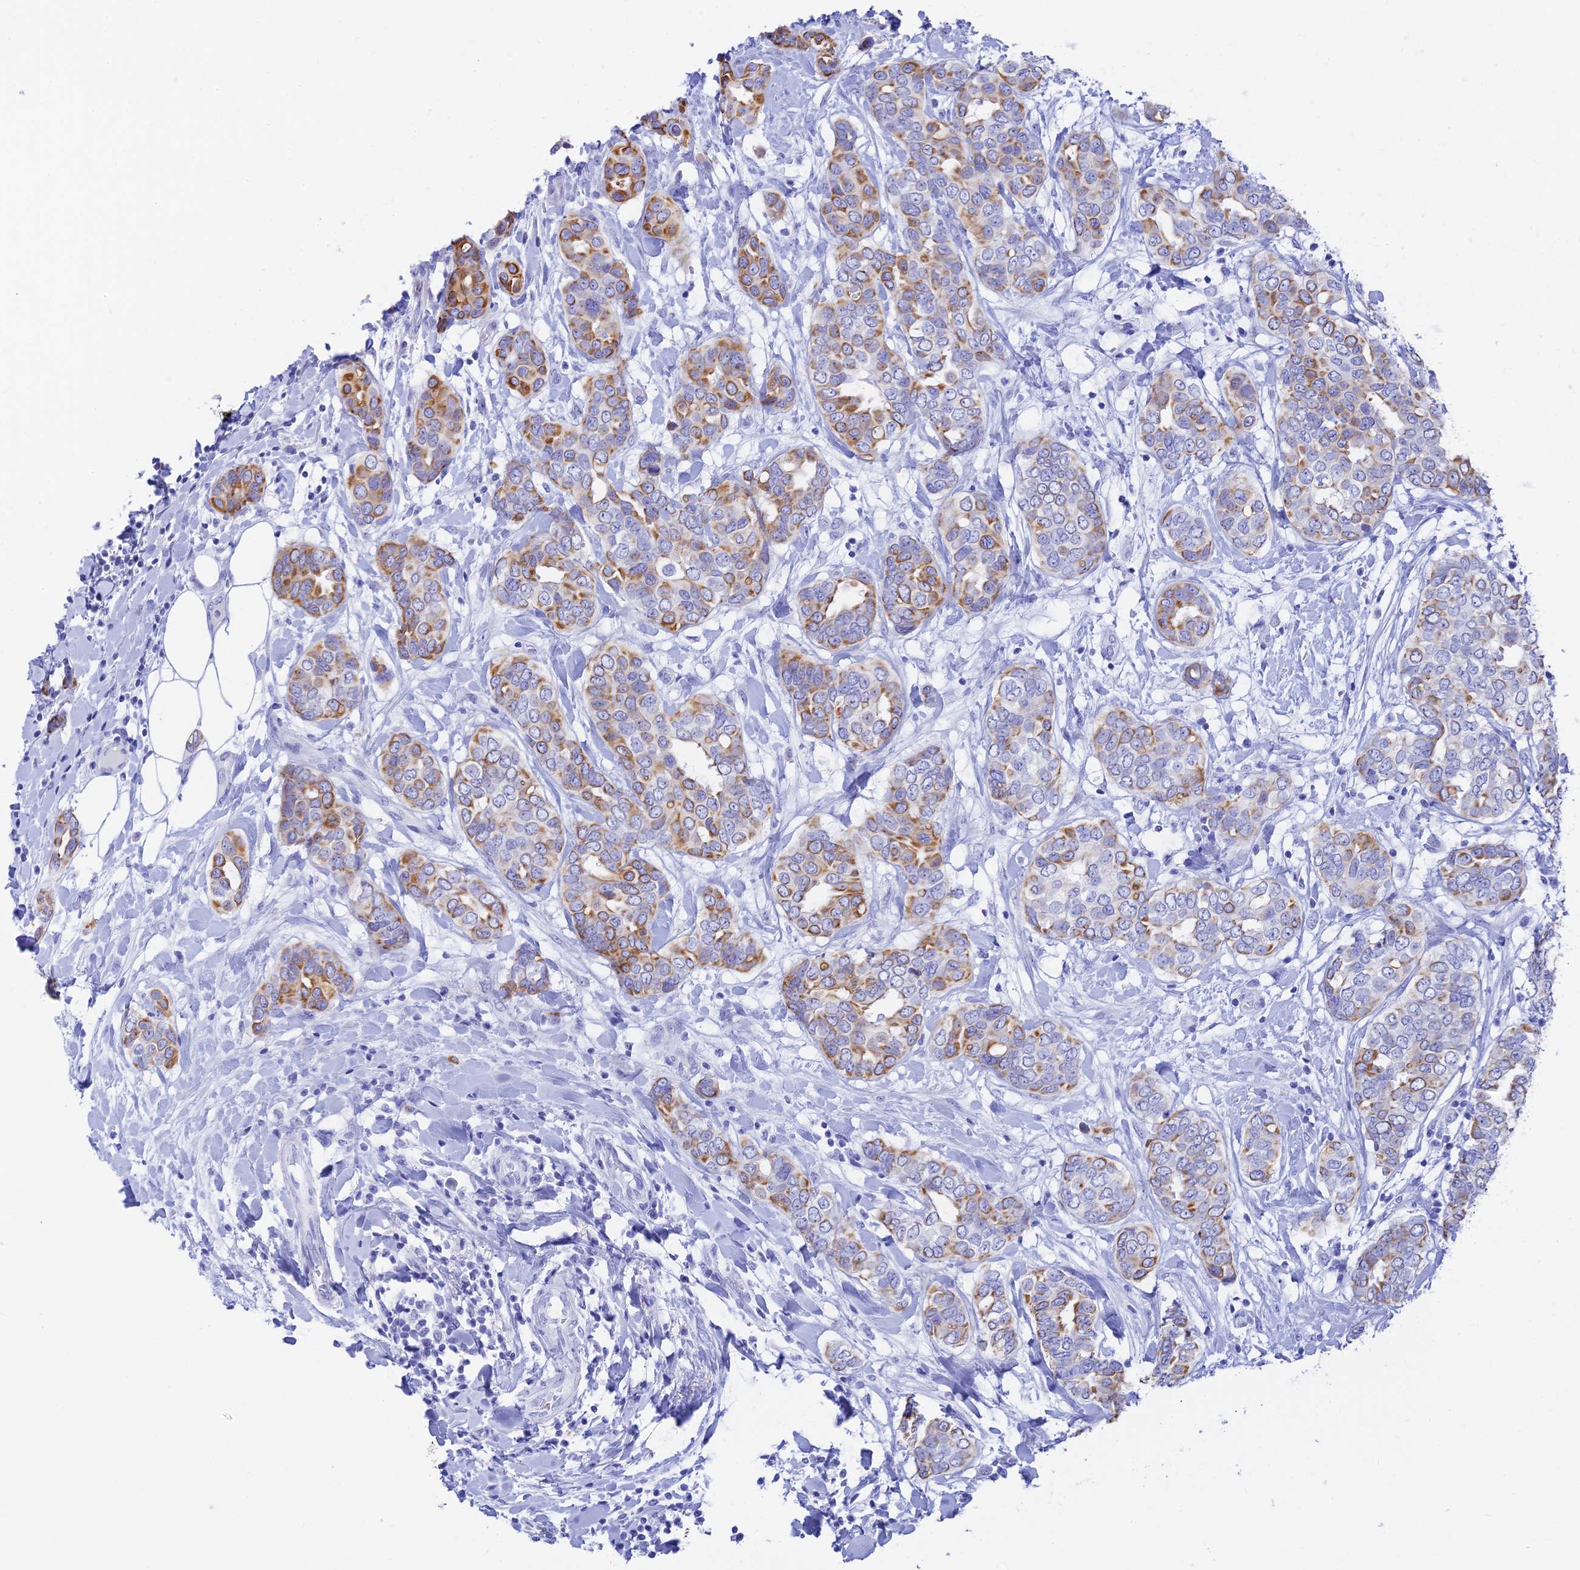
{"staining": {"intensity": "moderate", "quantity": "25%-75%", "location": "cytoplasmic/membranous"}, "tissue": "breast cancer", "cell_type": "Tumor cells", "image_type": "cancer", "snomed": [{"axis": "morphology", "description": "Lobular carcinoma"}, {"axis": "topography", "description": "Breast"}], "caption": "Immunohistochemical staining of human lobular carcinoma (breast) displays moderate cytoplasmic/membranous protein staining in about 25%-75% of tumor cells.", "gene": "CEP152", "patient": {"sex": "female", "age": 51}}